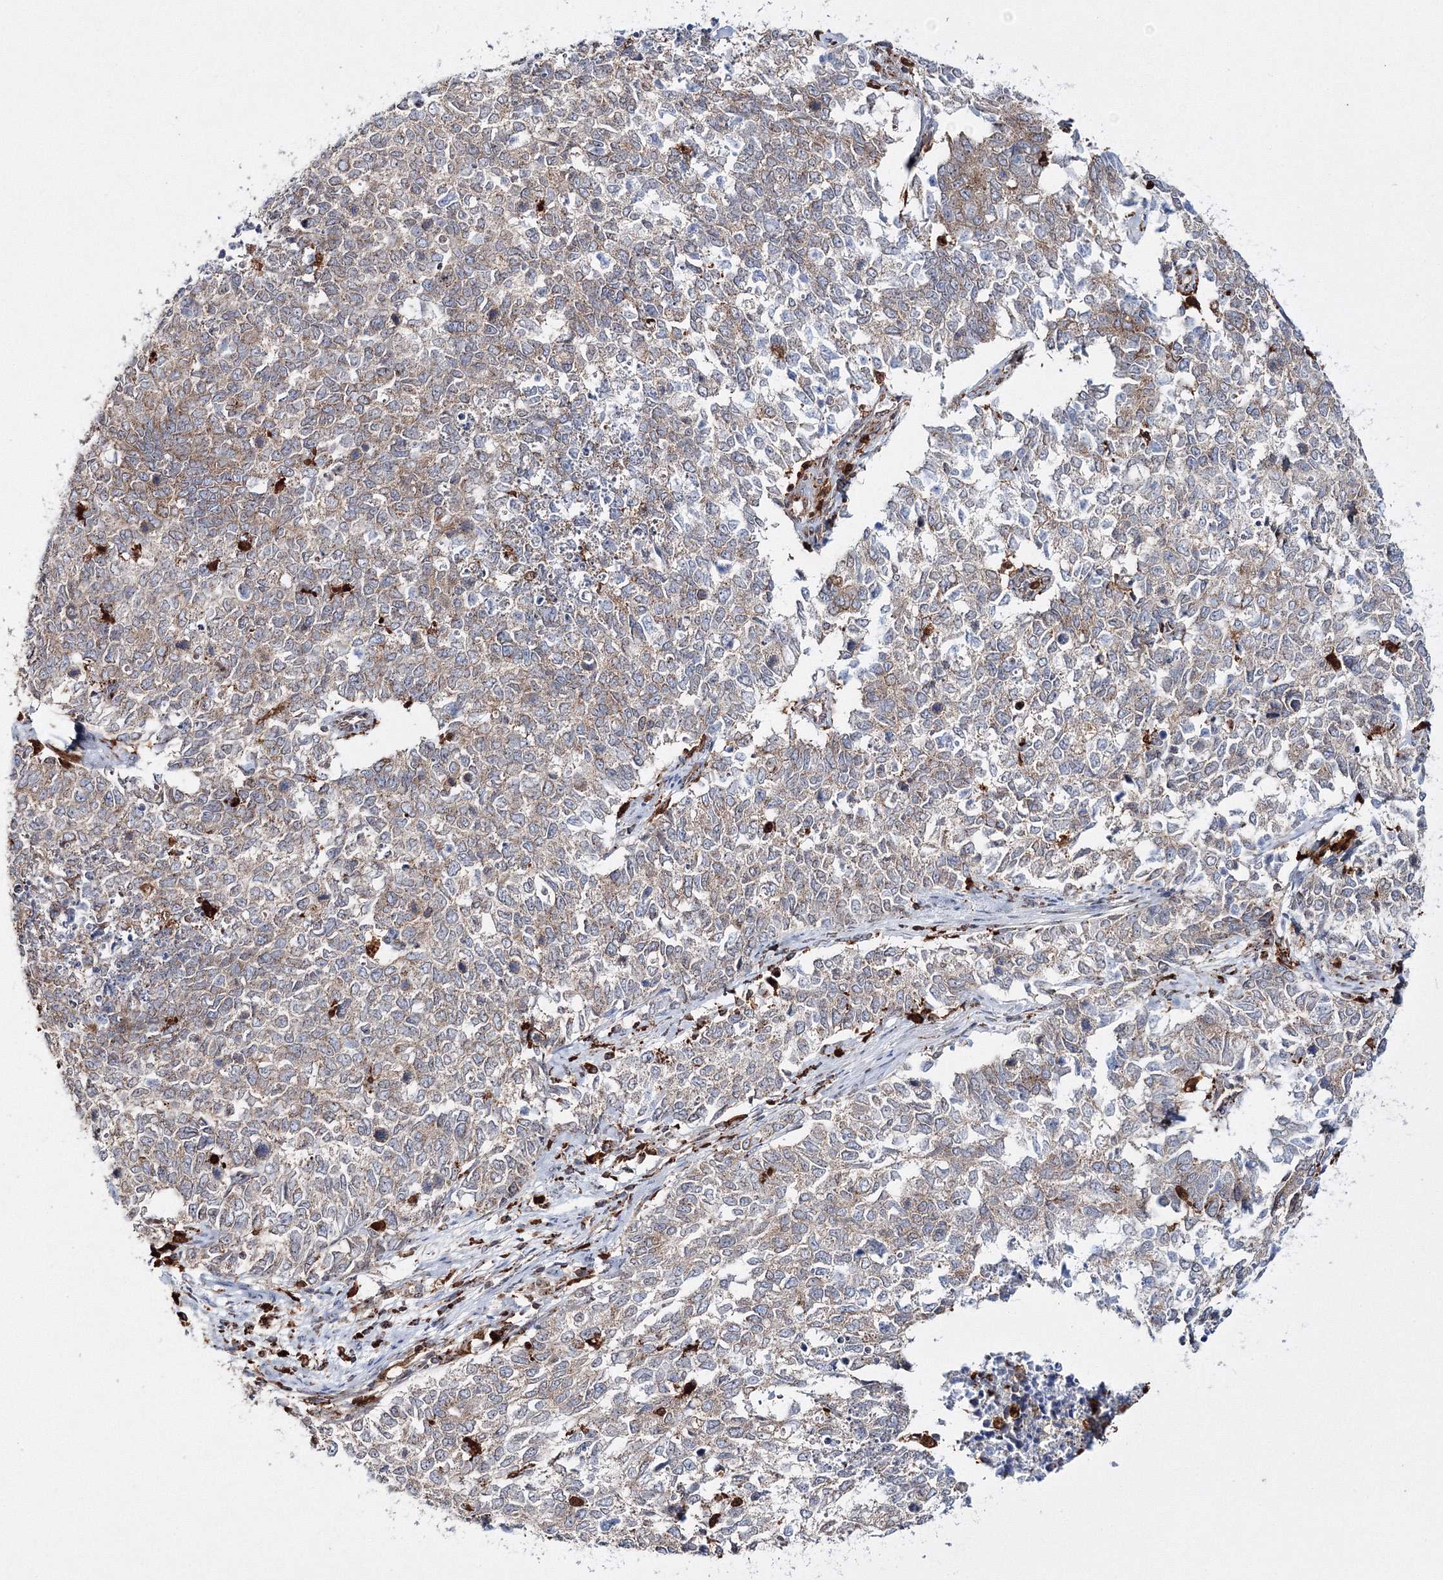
{"staining": {"intensity": "weak", "quantity": "<25%", "location": "cytoplasmic/membranous"}, "tissue": "cervical cancer", "cell_type": "Tumor cells", "image_type": "cancer", "snomed": [{"axis": "morphology", "description": "Squamous cell carcinoma, NOS"}, {"axis": "topography", "description": "Cervix"}], "caption": "Protein analysis of cervical squamous cell carcinoma displays no significant positivity in tumor cells. Nuclei are stained in blue.", "gene": "ARCN1", "patient": {"sex": "female", "age": 63}}